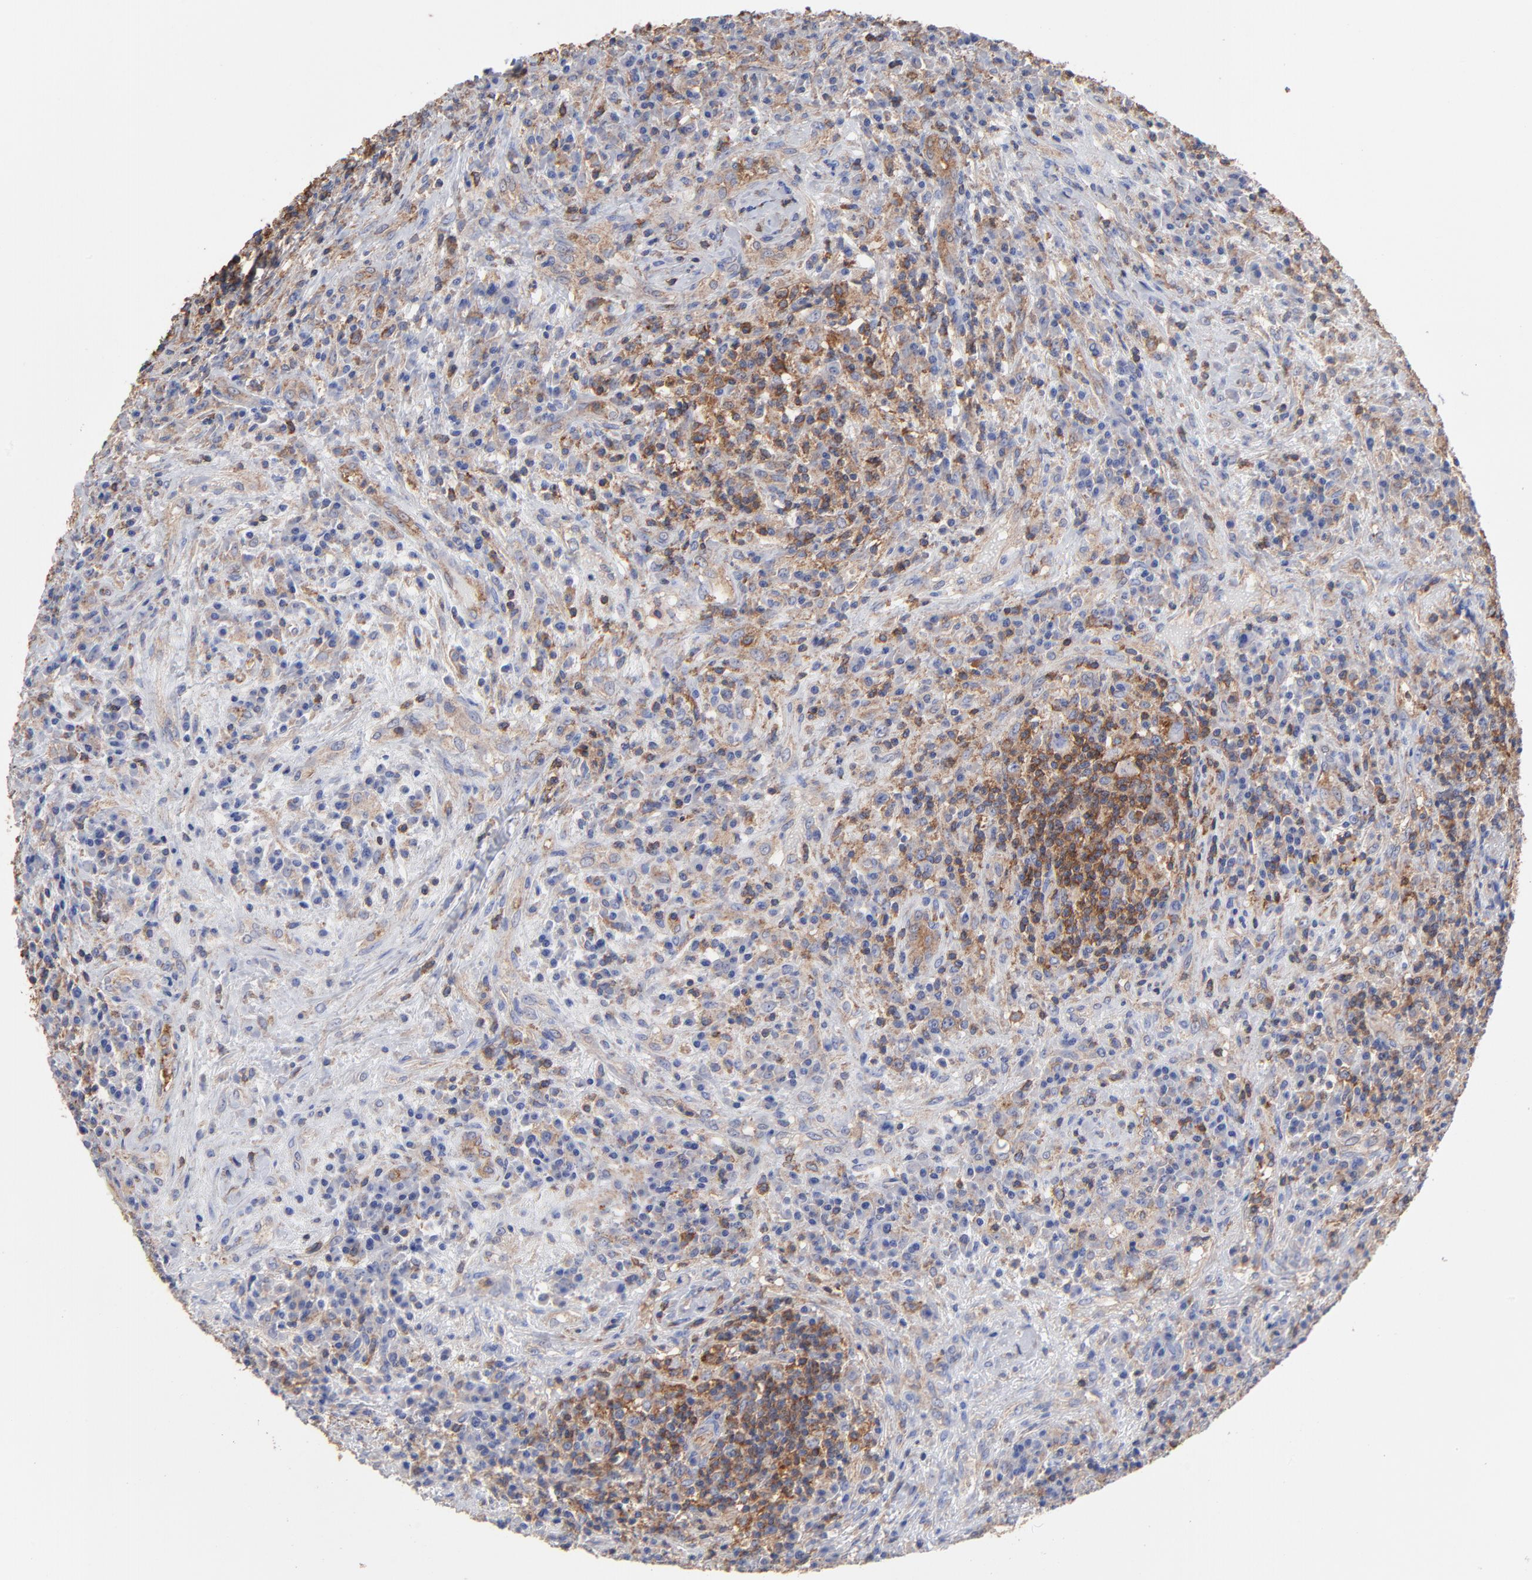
{"staining": {"intensity": "moderate", "quantity": ">75%", "location": "cytoplasmic/membranous"}, "tissue": "lymphoma", "cell_type": "Tumor cells", "image_type": "cancer", "snomed": [{"axis": "morphology", "description": "Hodgkin's disease, NOS"}, {"axis": "topography", "description": "Lymph node"}], "caption": "This is a micrograph of IHC staining of lymphoma, which shows moderate staining in the cytoplasmic/membranous of tumor cells.", "gene": "ASL", "patient": {"sex": "female", "age": 25}}